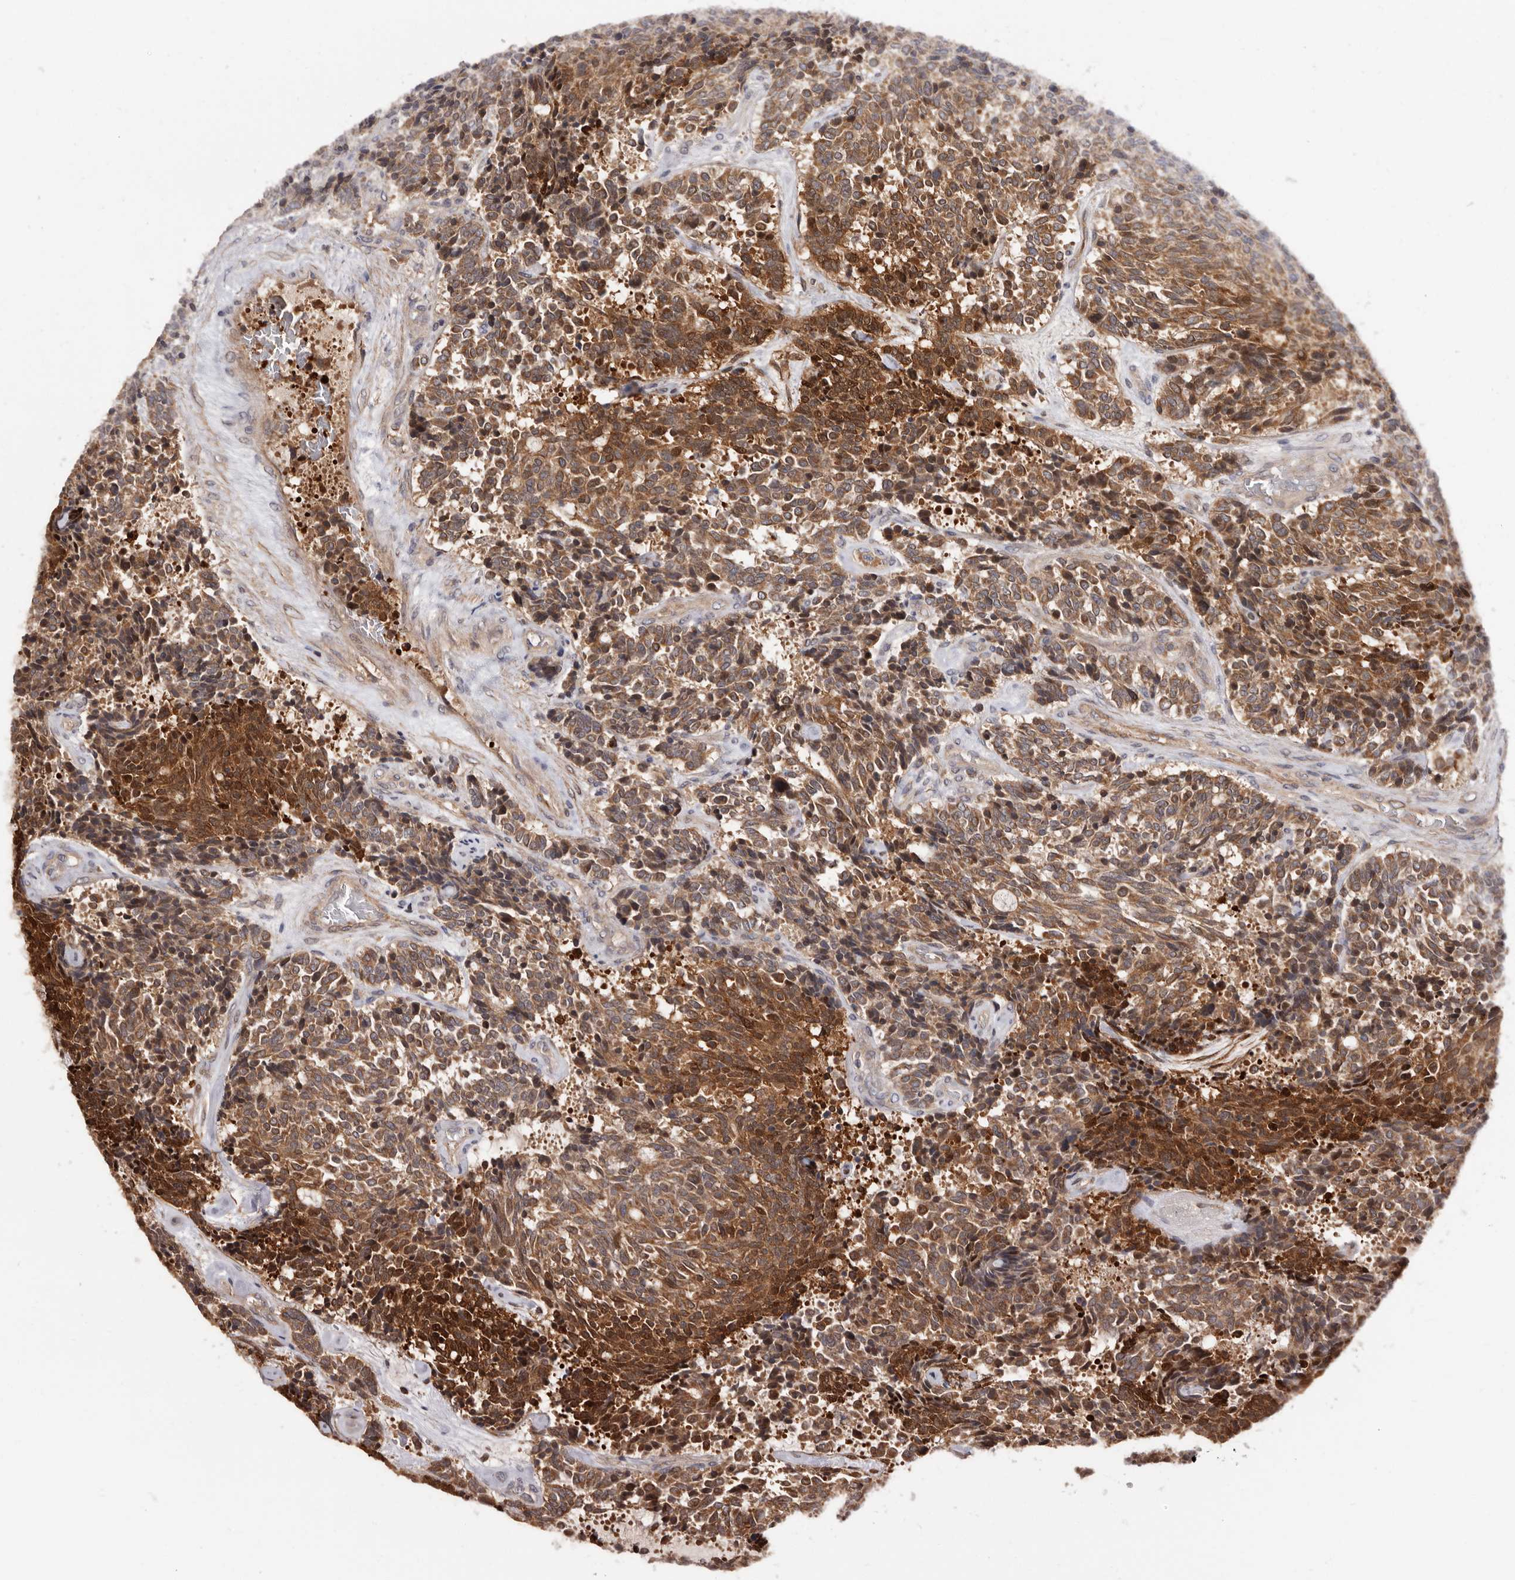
{"staining": {"intensity": "moderate", "quantity": ">75%", "location": "cytoplasmic/membranous"}, "tissue": "carcinoid", "cell_type": "Tumor cells", "image_type": "cancer", "snomed": [{"axis": "morphology", "description": "Carcinoid, malignant, NOS"}, {"axis": "topography", "description": "Pancreas"}], "caption": "The histopathology image reveals immunohistochemical staining of carcinoid (malignant). There is moderate cytoplasmic/membranous staining is identified in approximately >75% of tumor cells. The staining was performed using DAB (3,3'-diaminobenzidine) to visualize the protein expression in brown, while the nuclei were stained in blue with hematoxylin (Magnification: 20x).", "gene": "COQ8B", "patient": {"sex": "female", "age": 54}}